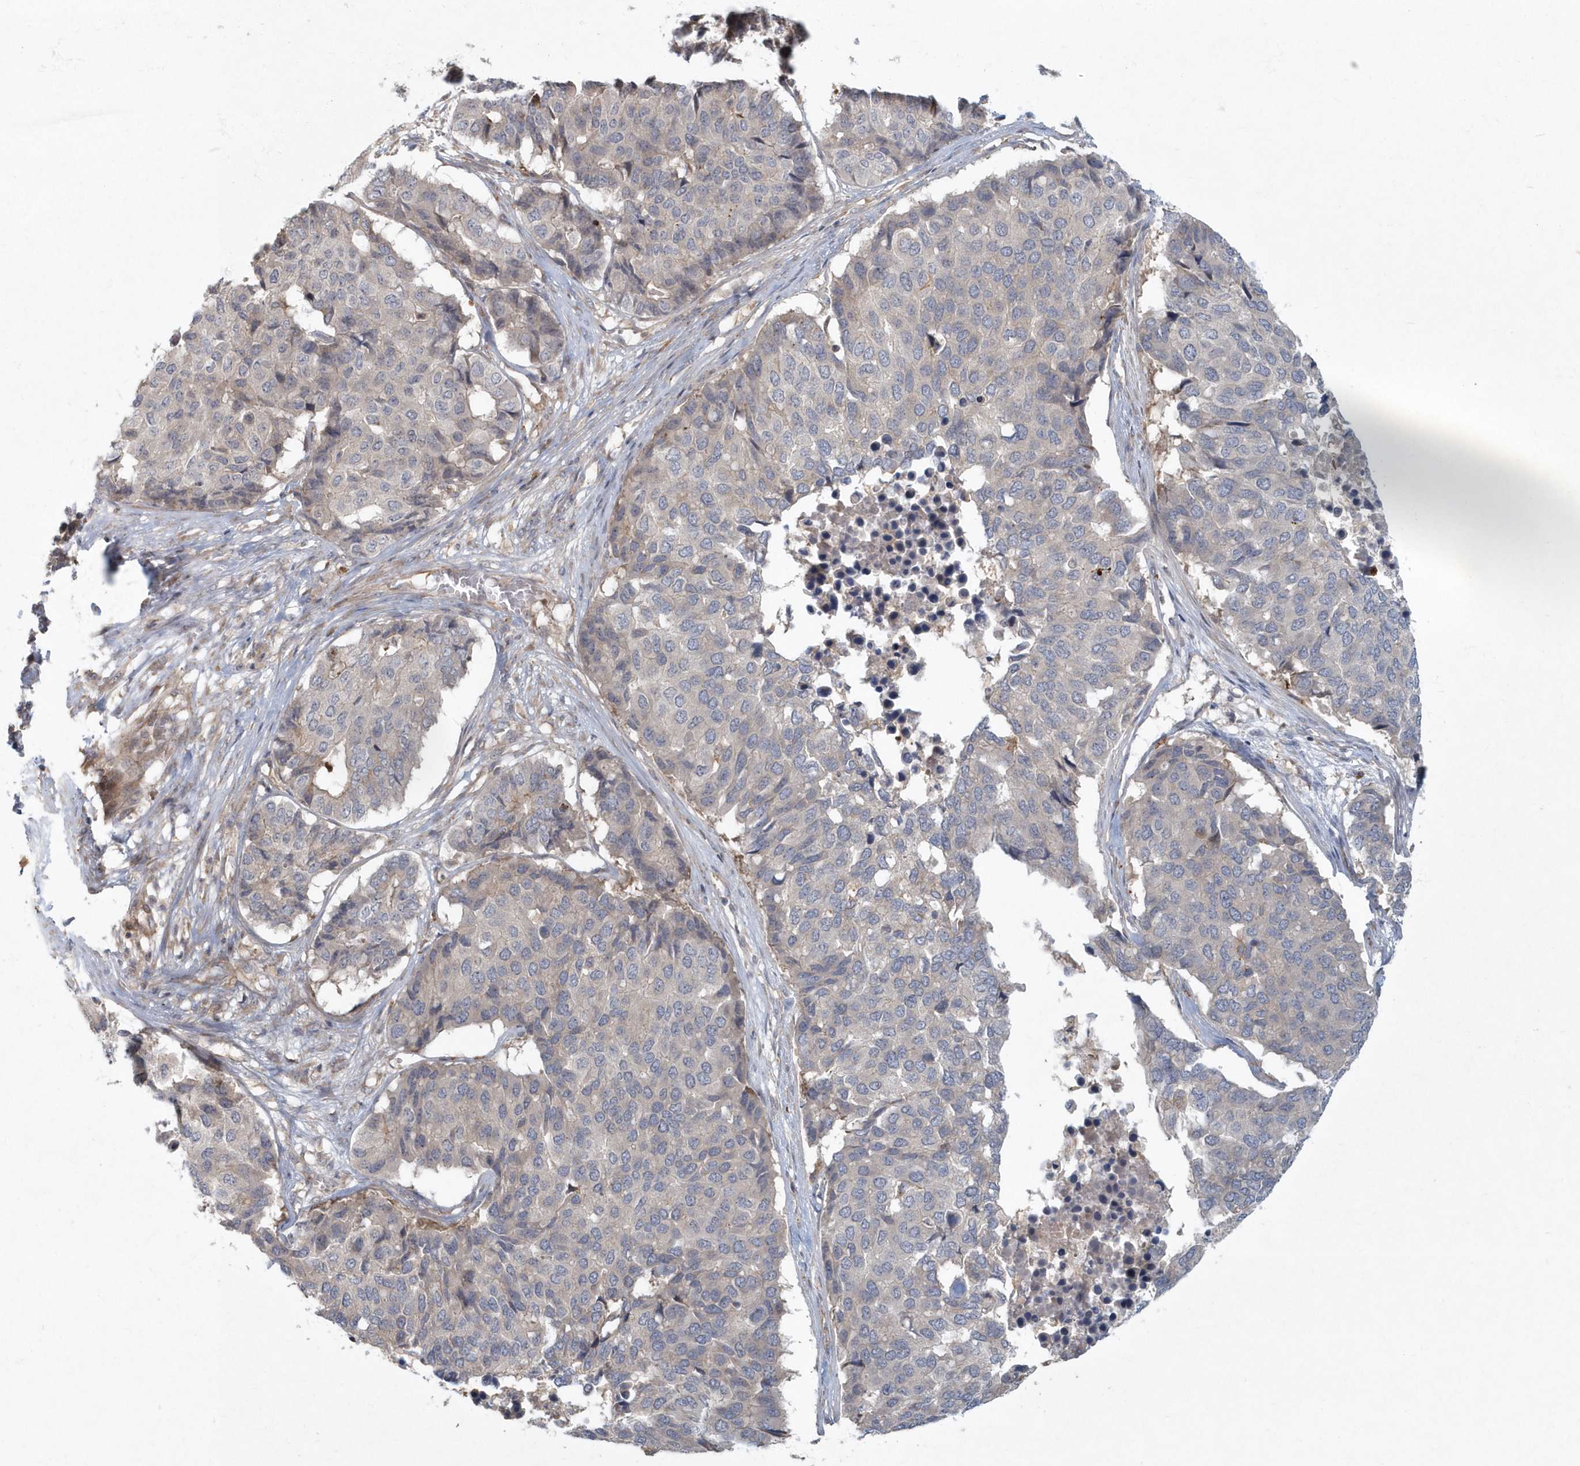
{"staining": {"intensity": "negative", "quantity": "none", "location": "none"}, "tissue": "pancreatic cancer", "cell_type": "Tumor cells", "image_type": "cancer", "snomed": [{"axis": "morphology", "description": "Adenocarcinoma, NOS"}, {"axis": "topography", "description": "Pancreas"}], "caption": "This is an immunohistochemistry histopathology image of adenocarcinoma (pancreatic). There is no expression in tumor cells.", "gene": "ARHGEF38", "patient": {"sex": "male", "age": 50}}